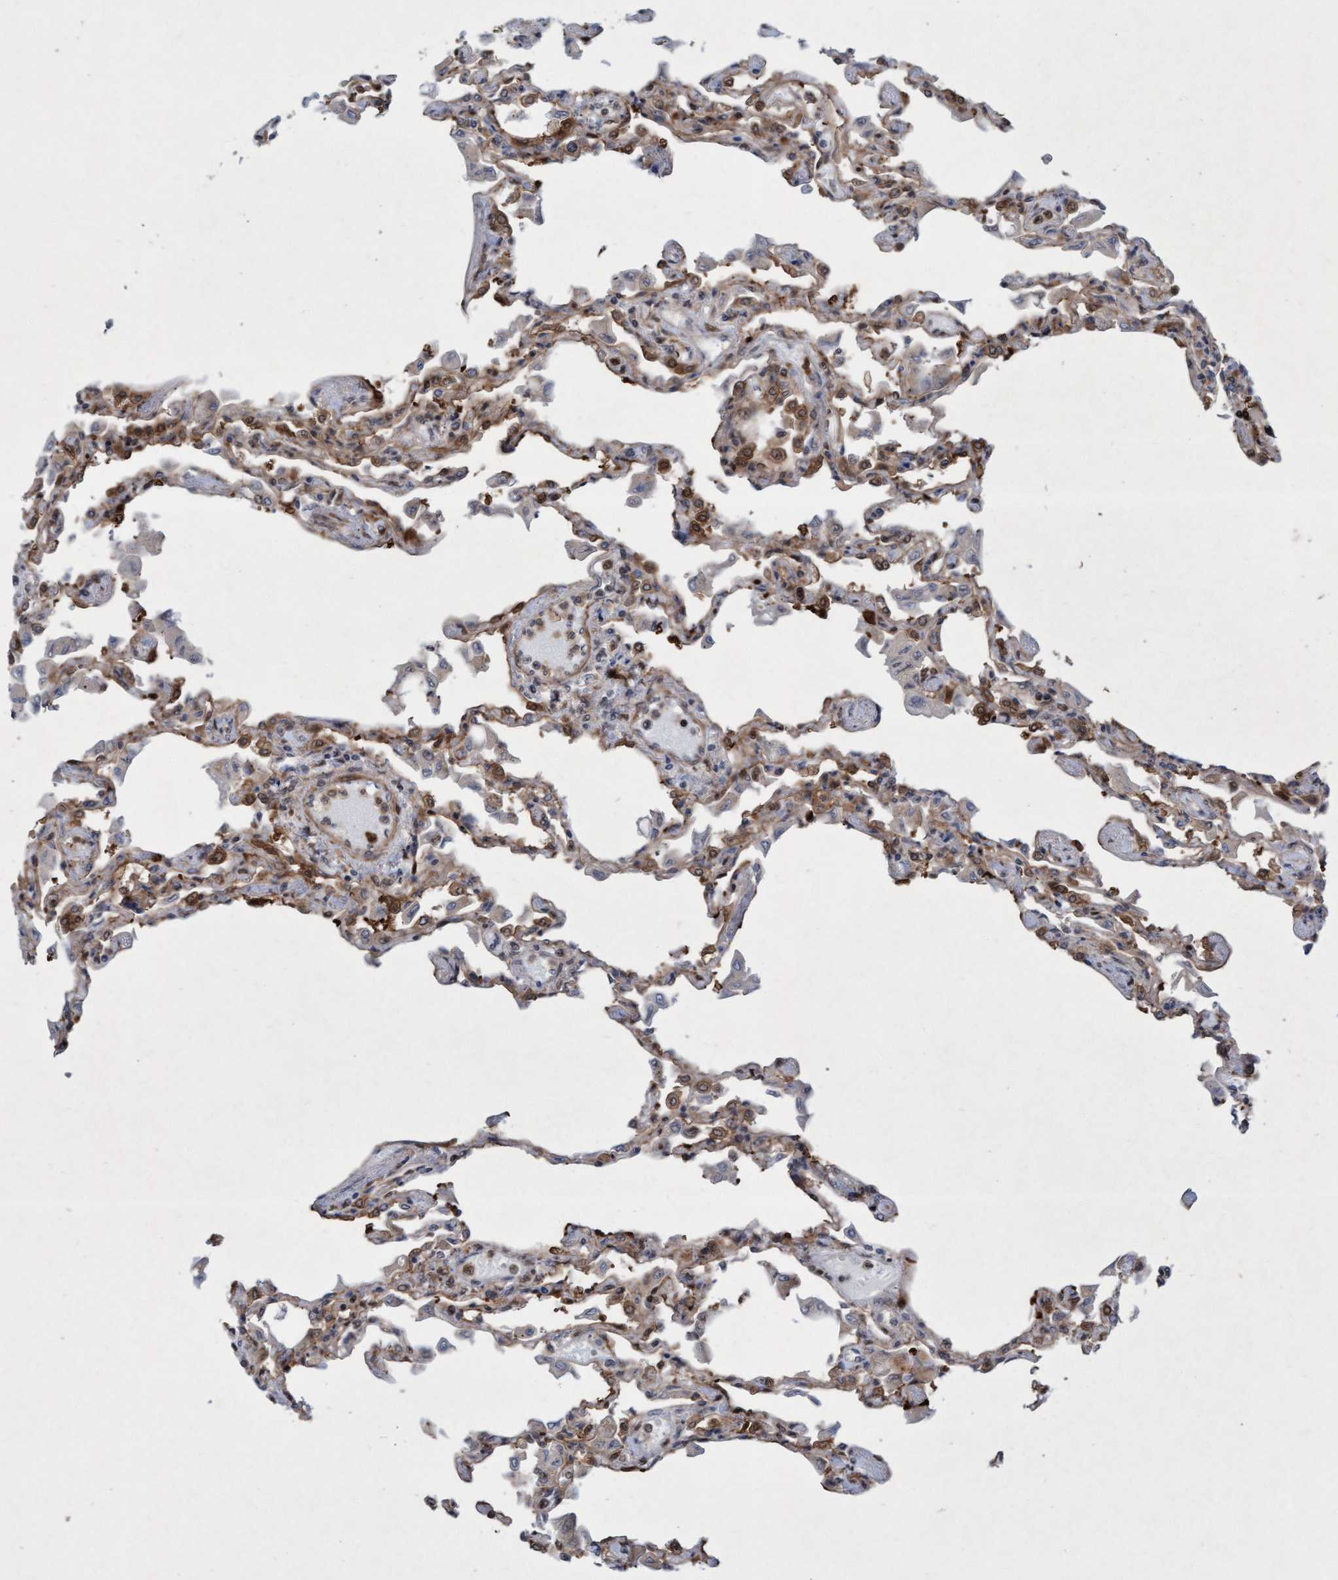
{"staining": {"intensity": "moderate", "quantity": "25%-75%", "location": "cytoplasmic/membranous,nuclear"}, "tissue": "lung", "cell_type": "Alveolar cells", "image_type": "normal", "snomed": [{"axis": "morphology", "description": "Normal tissue, NOS"}, {"axis": "topography", "description": "Bronchus"}, {"axis": "topography", "description": "Lung"}], "caption": "High-power microscopy captured an immunohistochemistry (IHC) micrograph of benign lung, revealing moderate cytoplasmic/membranous,nuclear expression in approximately 25%-75% of alveolar cells.", "gene": "RAP1GAP2", "patient": {"sex": "female", "age": 49}}